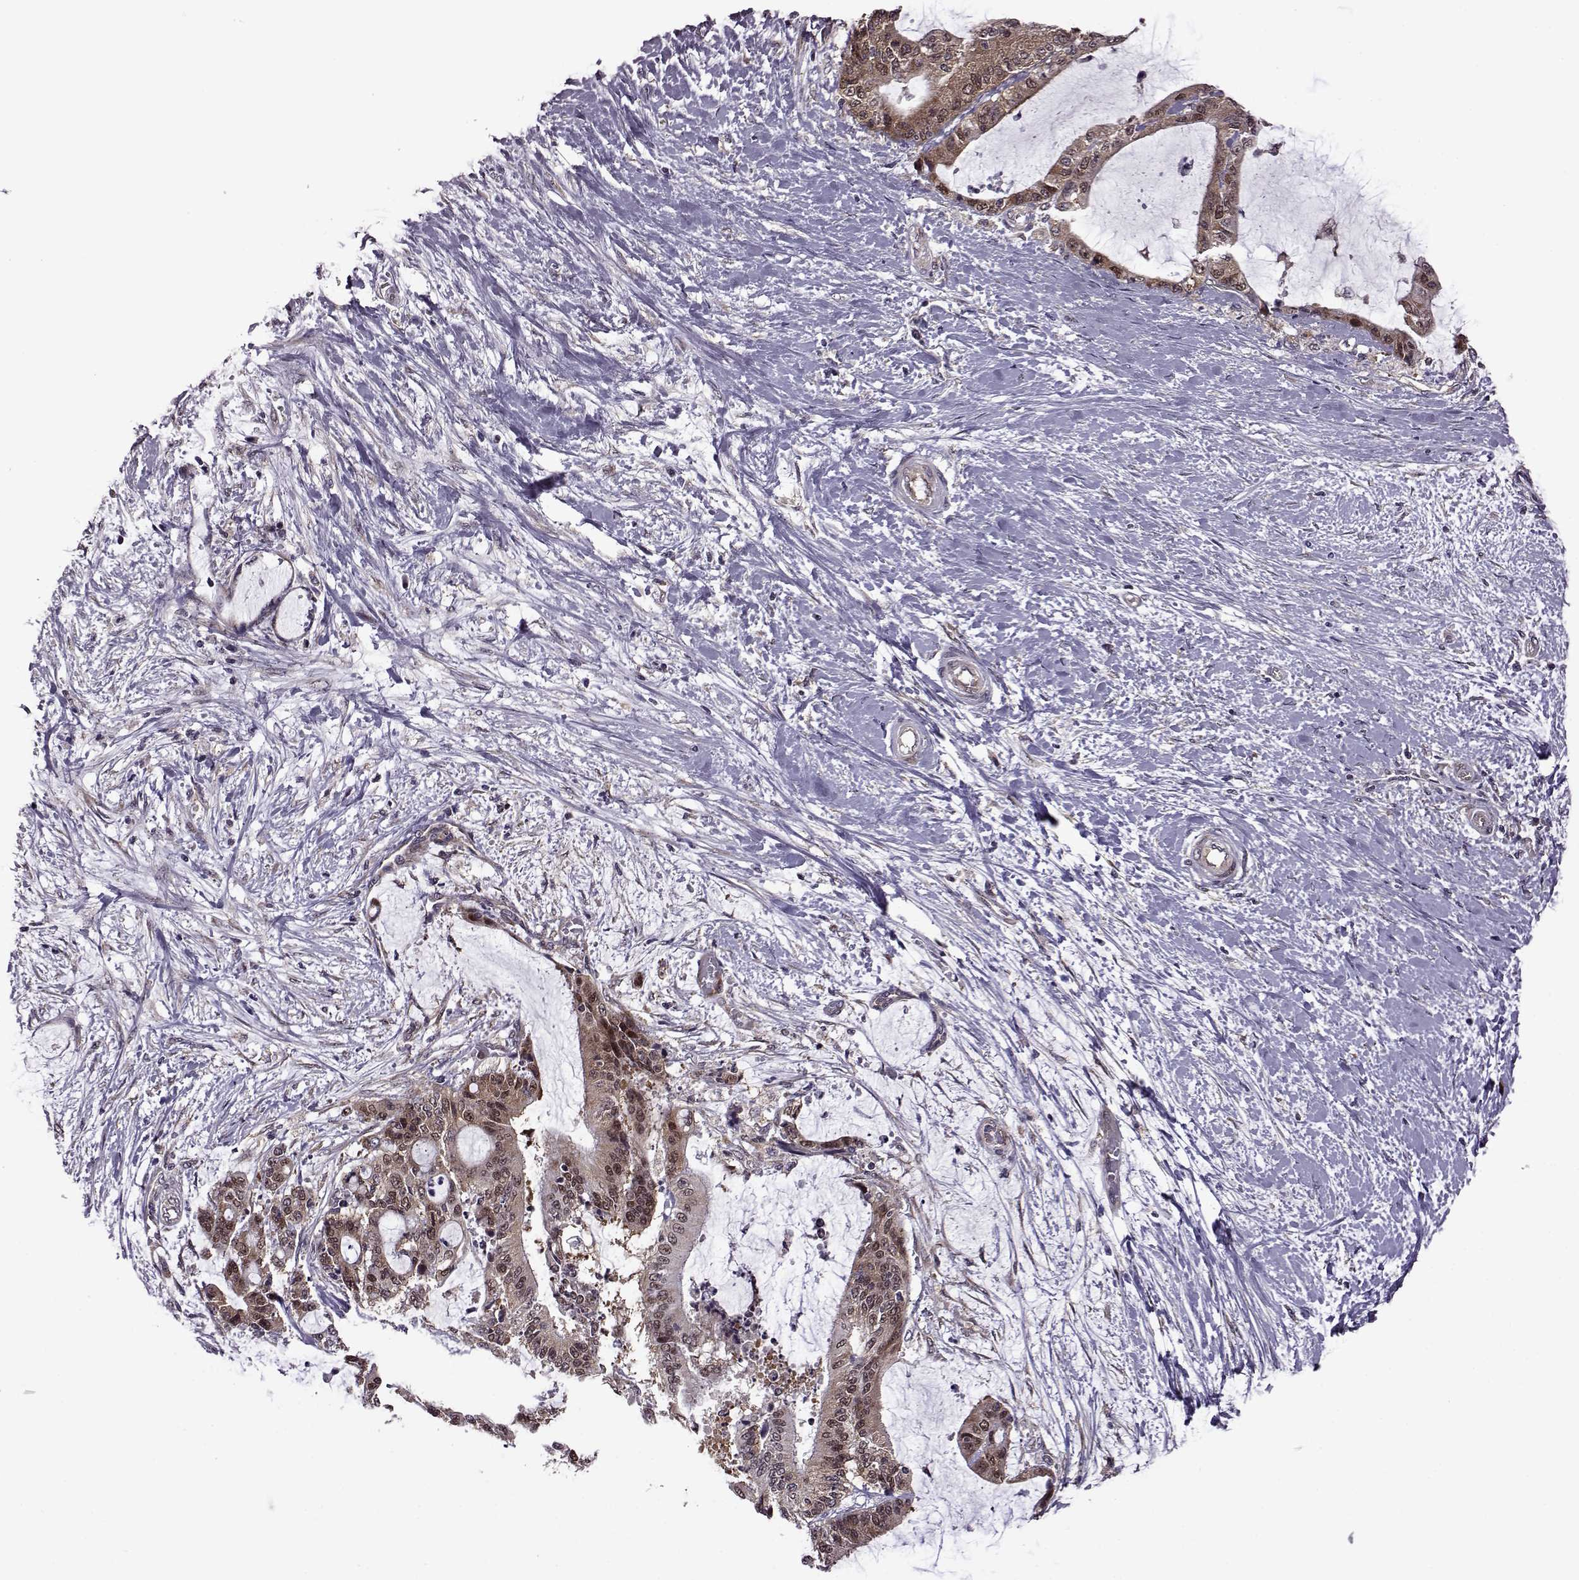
{"staining": {"intensity": "strong", "quantity": ">75%", "location": "cytoplasmic/membranous"}, "tissue": "liver cancer", "cell_type": "Tumor cells", "image_type": "cancer", "snomed": [{"axis": "morphology", "description": "Cholangiocarcinoma"}, {"axis": "topography", "description": "Liver"}], "caption": "An immunohistochemistry (IHC) micrograph of neoplastic tissue is shown. Protein staining in brown highlights strong cytoplasmic/membranous positivity in liver cancer (cholangiocarcinoma) within tumor cells.", "gene": "URI1", "patient": {"sex": "female", "age": 73}}